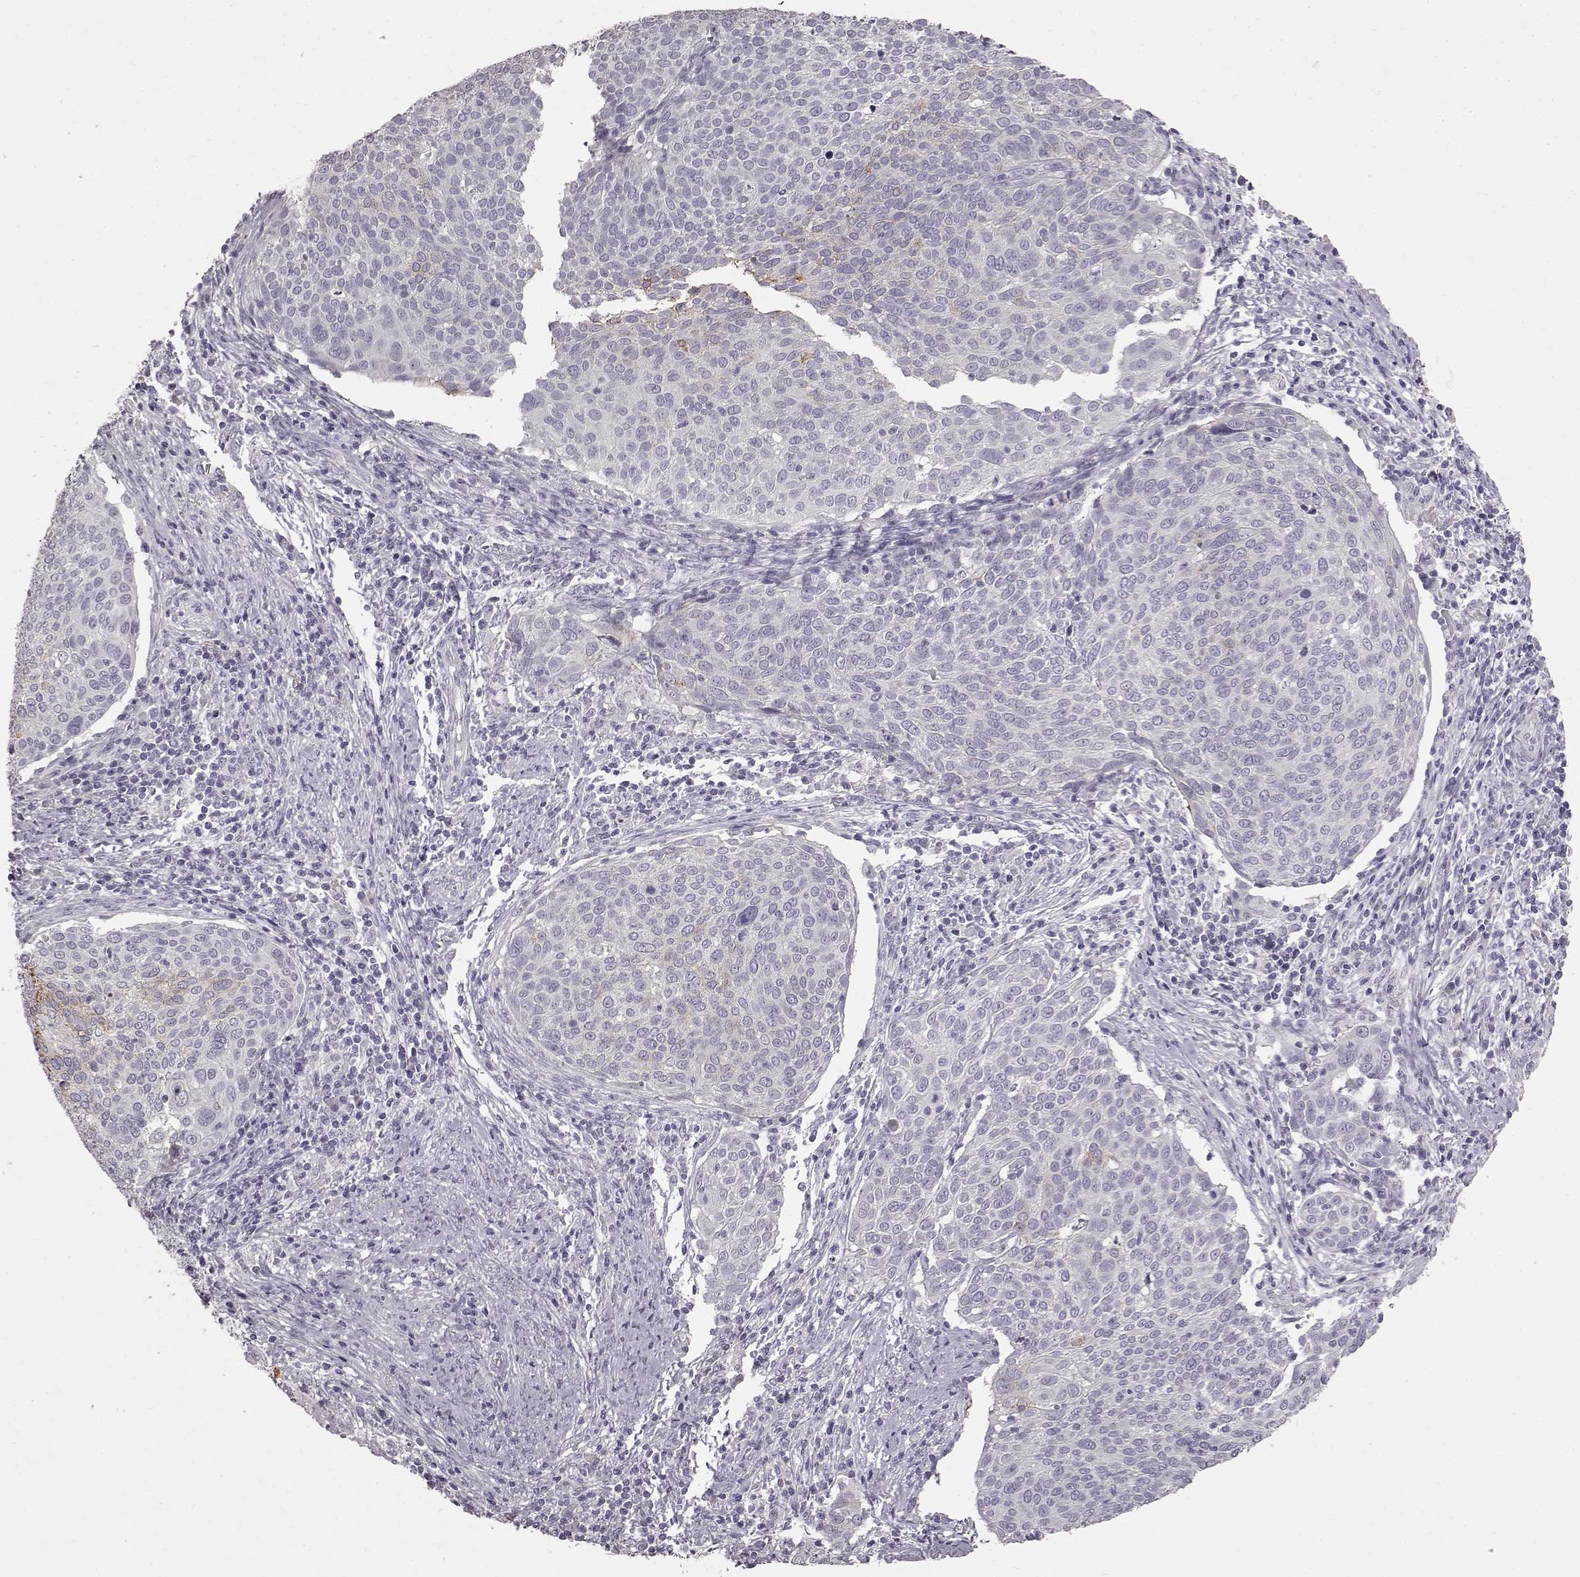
{"staining": {"intensity": "negative", "quantity": "none", "location": "none"}, "tissue": "cervical cancer", "cell_type": "Tumor cells", "image_type": "cancer", "snomed": [{"axis": "morphology", "description": "Squamous cell carcinoma, NOS"}, {"axis": "topography", "description": "Cervix"}], "caption": "High magnification brightfield microscopy of cervical cancer (squamous cell carcinoma) stained with DAB (brown) and counterstained with hematoxylin (blue): tumor cells show no significant positivity.", "gene": "FUT4", "patient": {"sex": "female", "age": 39}}